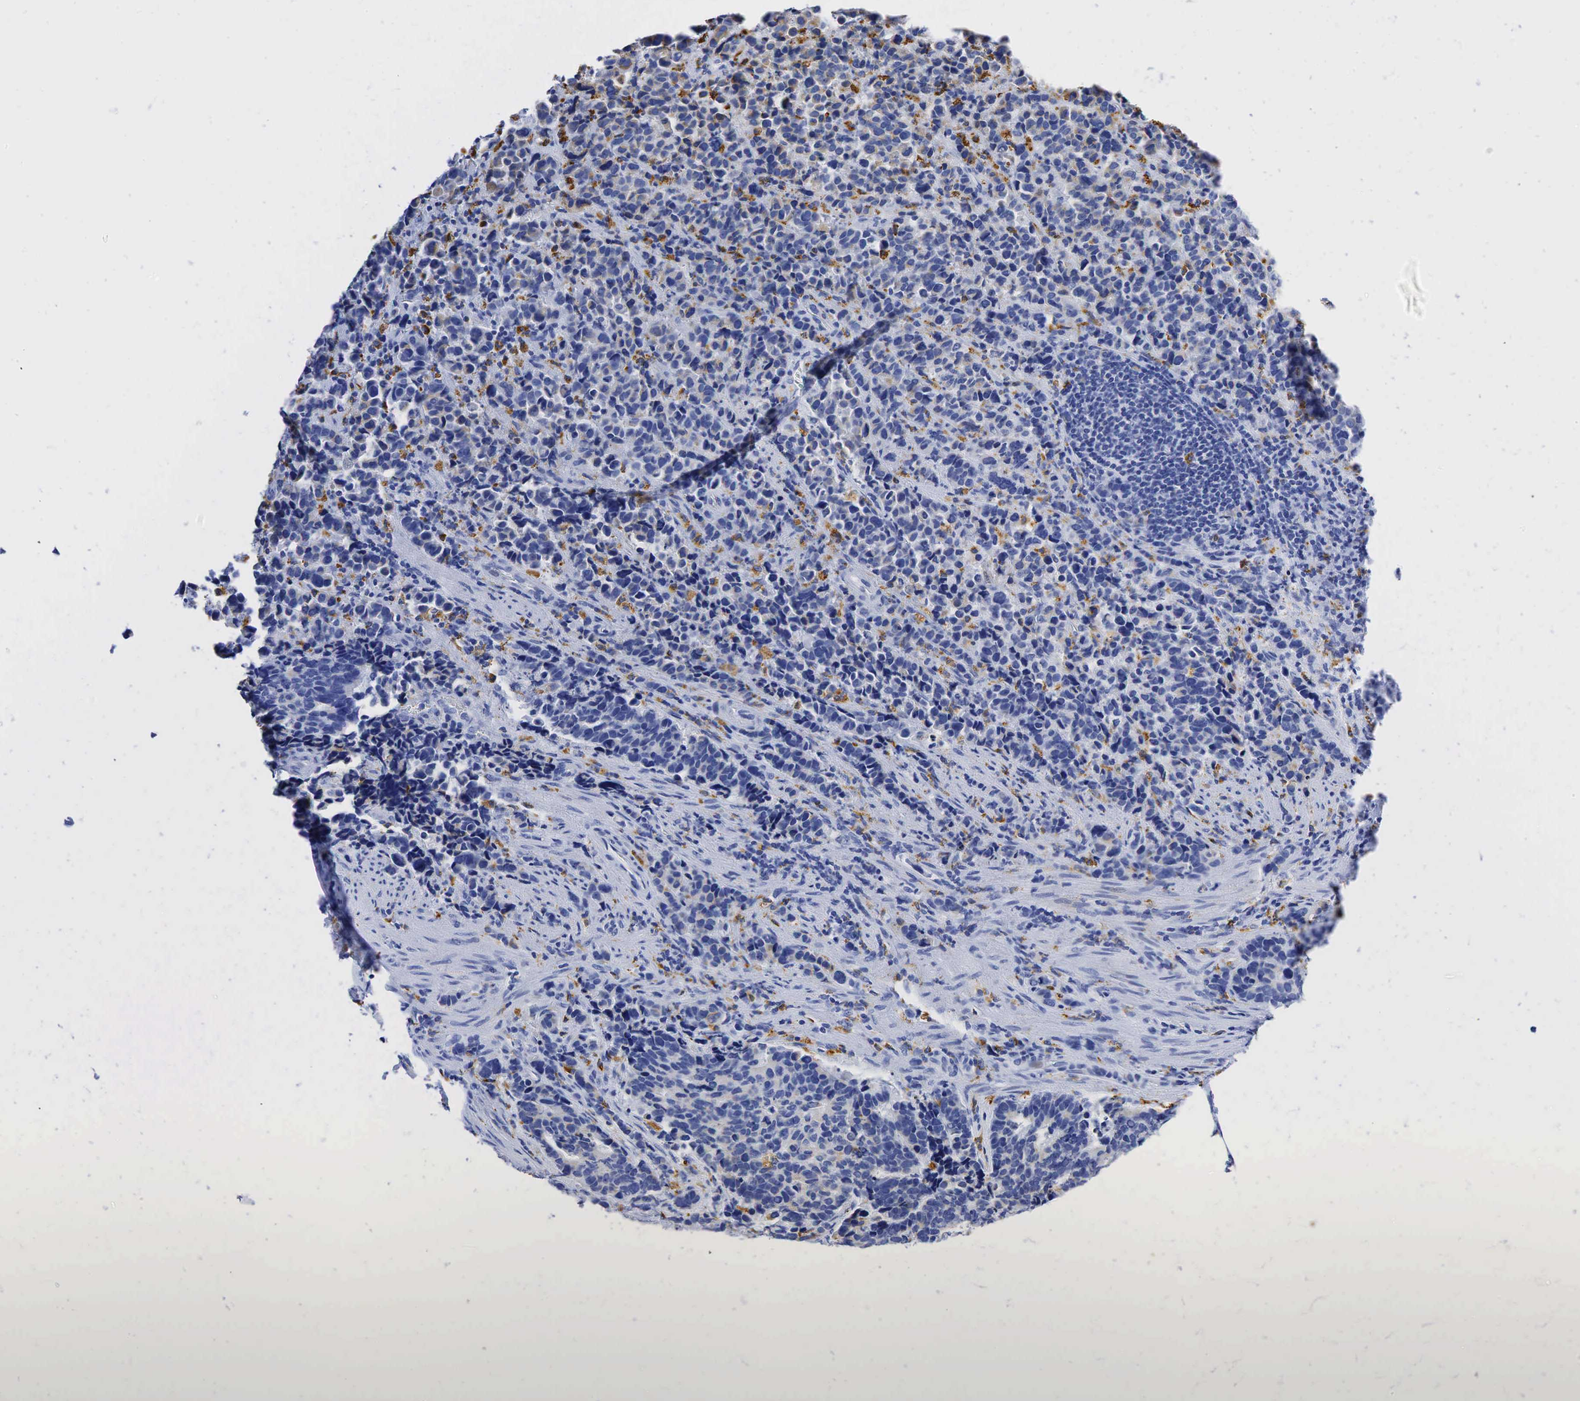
{"staining": {"intensity": "weak", "quantity": "<25%", "location": "cytoplasmic/membranous,nuclear"}, "tissue": "stomach cancer", "cell_type": "Tumor cells", "image_type": "cancer", "snomed": [{"axis": "morphology", "description": "Adenocarcinoma, NOS"}, {"axis": "topography", "description": "Stomach, upper"}], "caption": "Image shows no protein positivity in tumor cells of stomach cancer tissue. The staining is performed using DAB brown chromogen with nuclei counter-stained in using hematoxylin.", "gene": "CD68", "patient": {"sex": "male", "age": 71}}